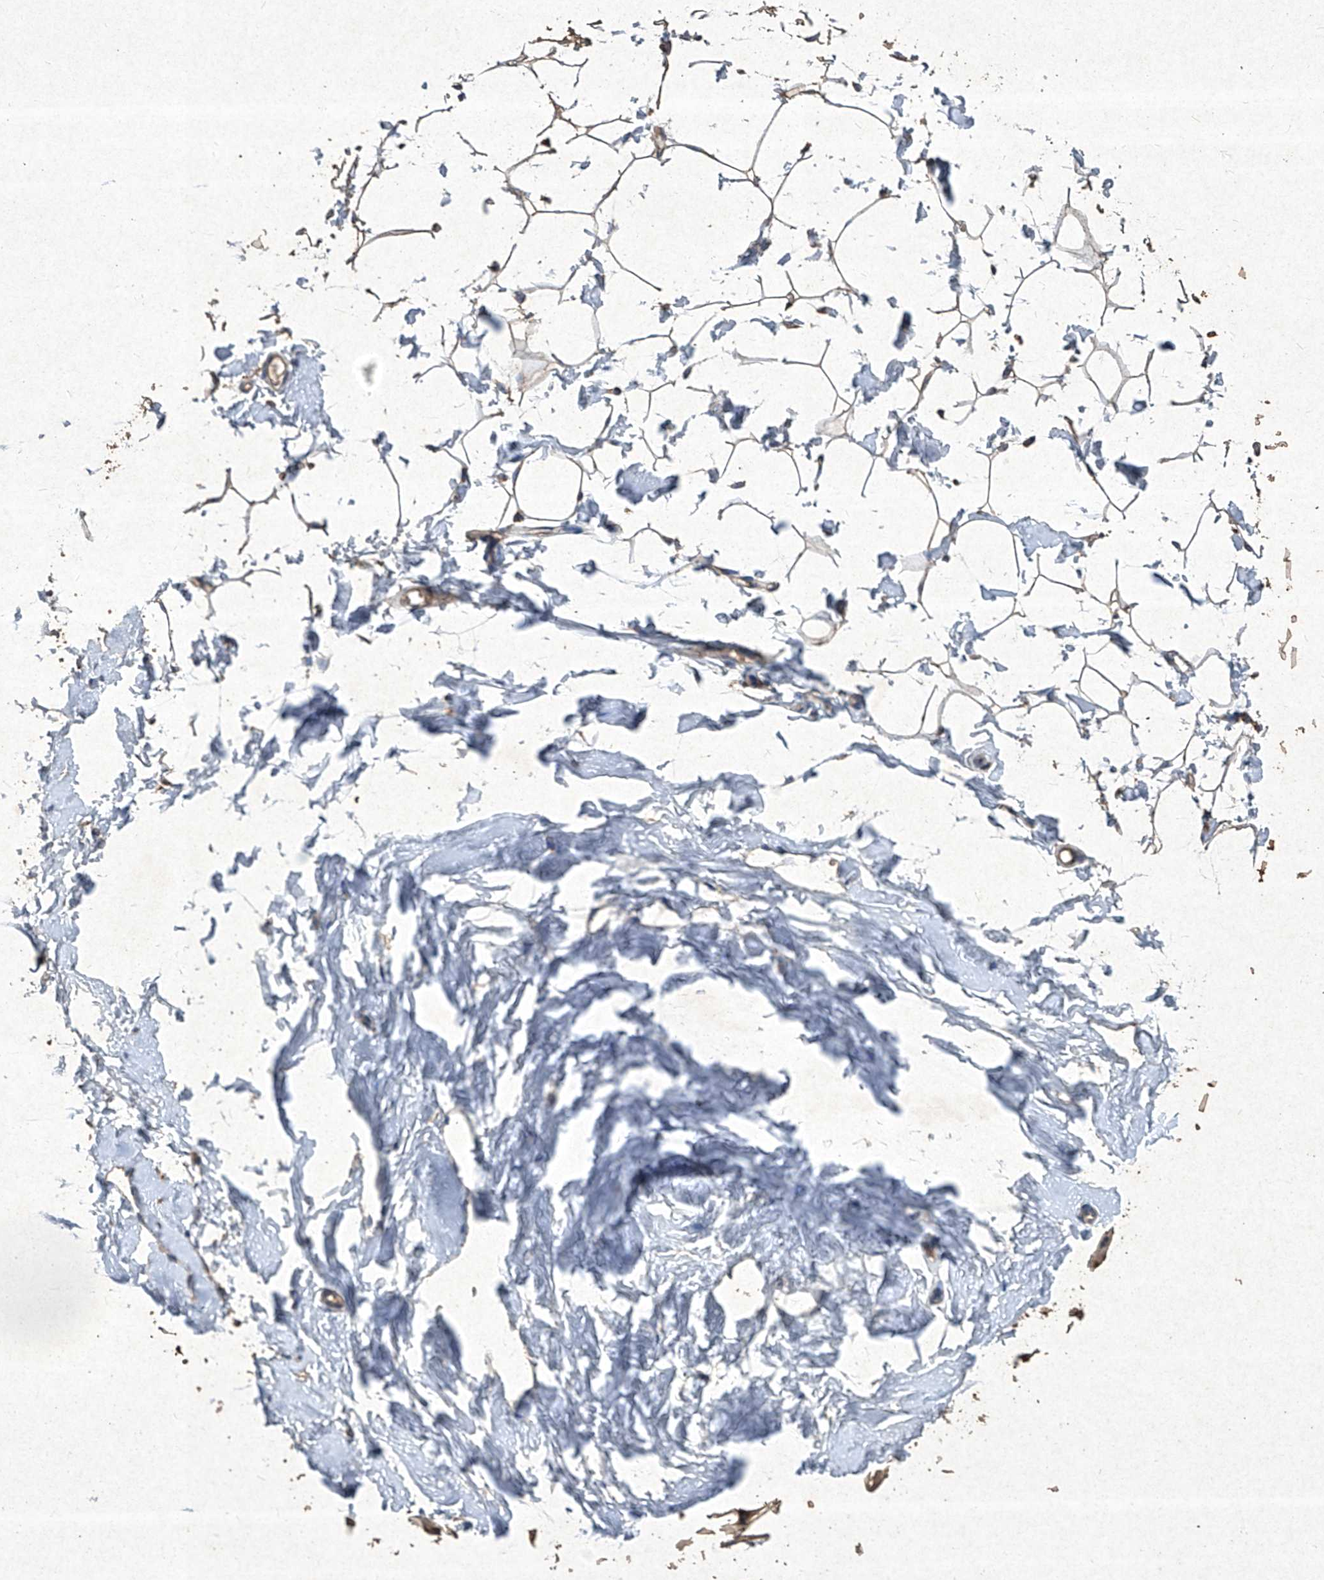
{"staining": {"intensity": "moderate", "quantity": "25%-75%", "location": "cytoplasmic/membranous"}, "tissue": "adipose tissue", "cell_type": "Adipocytes", "image_type": "normal", "snomed": [{"axis": "morphology", "description": "Normal tissue, NOS"}, {"axis": "topography", "description": "Breast"}], "caption": "Protein expression analysis of normal adipose tissue exhibits moderate cytoplasmic/membranous positivity in approximately 25%-75% of adipocytes. (DAB = brown stain, brightfield microscopy at high magnification).", "gene": "MED16", "patient": {"sex": "female", "age": 23}}